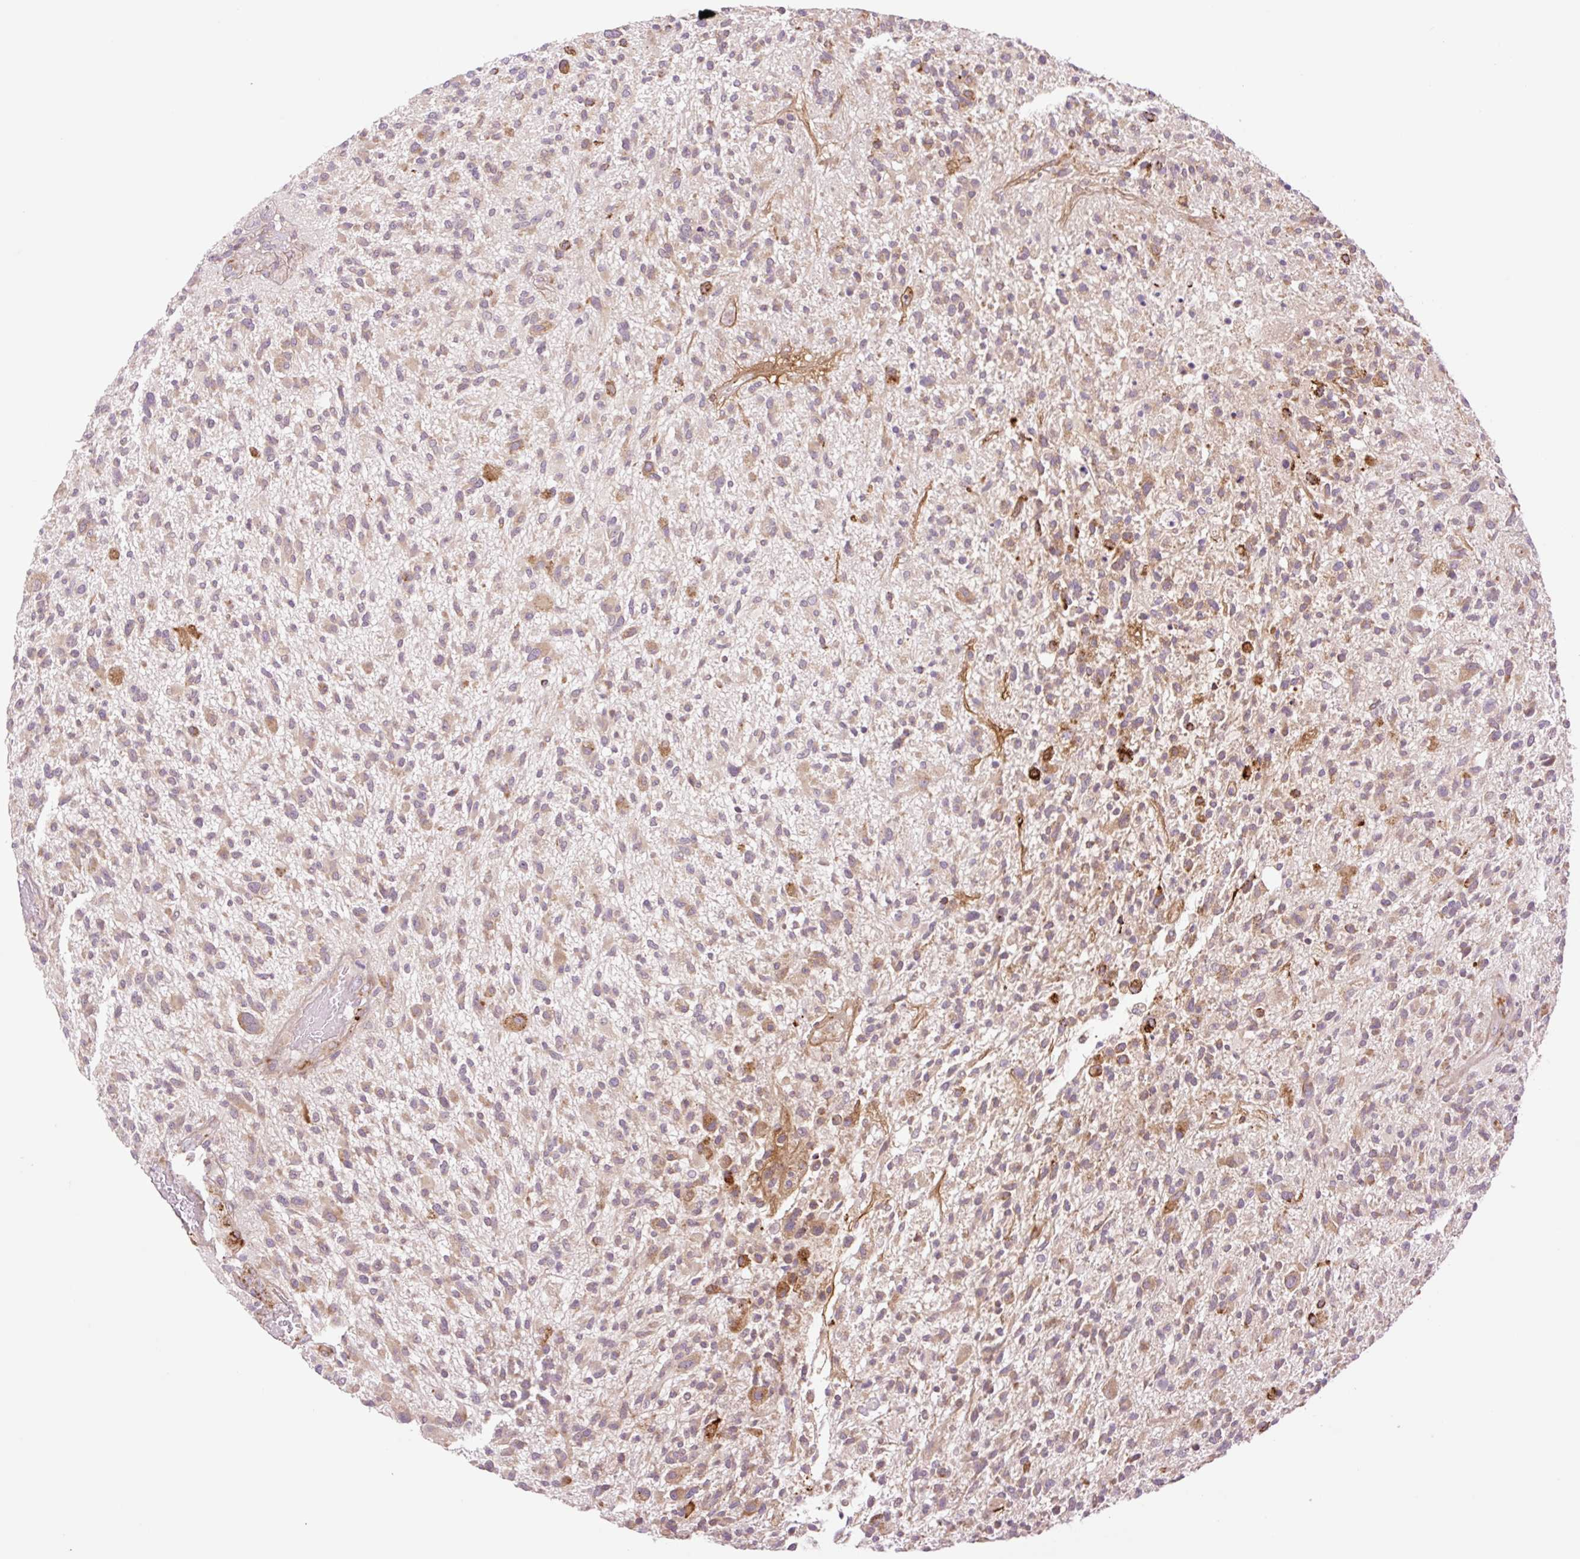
{"staining": {"intensity": "weak", "quantity": ">75%", "location": "cytoplasmic/membranous"}, "tissue": "glioma", "cell_type": "Tumor cells", "image_type": "cancer", "snomed": [{"axis": "morphology", "description": "Glioma, malignant, High grade"}, {"axis": "topography", "description": "Brain"}], "caption": "Immunohistochemistry image of neoplastic tissue: human glioma stained using immunohistochemistry (IHC) reveals low levels of weak protein expression localized specifically in the cytoplasmic/membranous of tumor cells, appearing as a cytoplasmic/membranous brown color.", "gene": "COL5A1", "patient": {"sex": "male", "age": 47}}